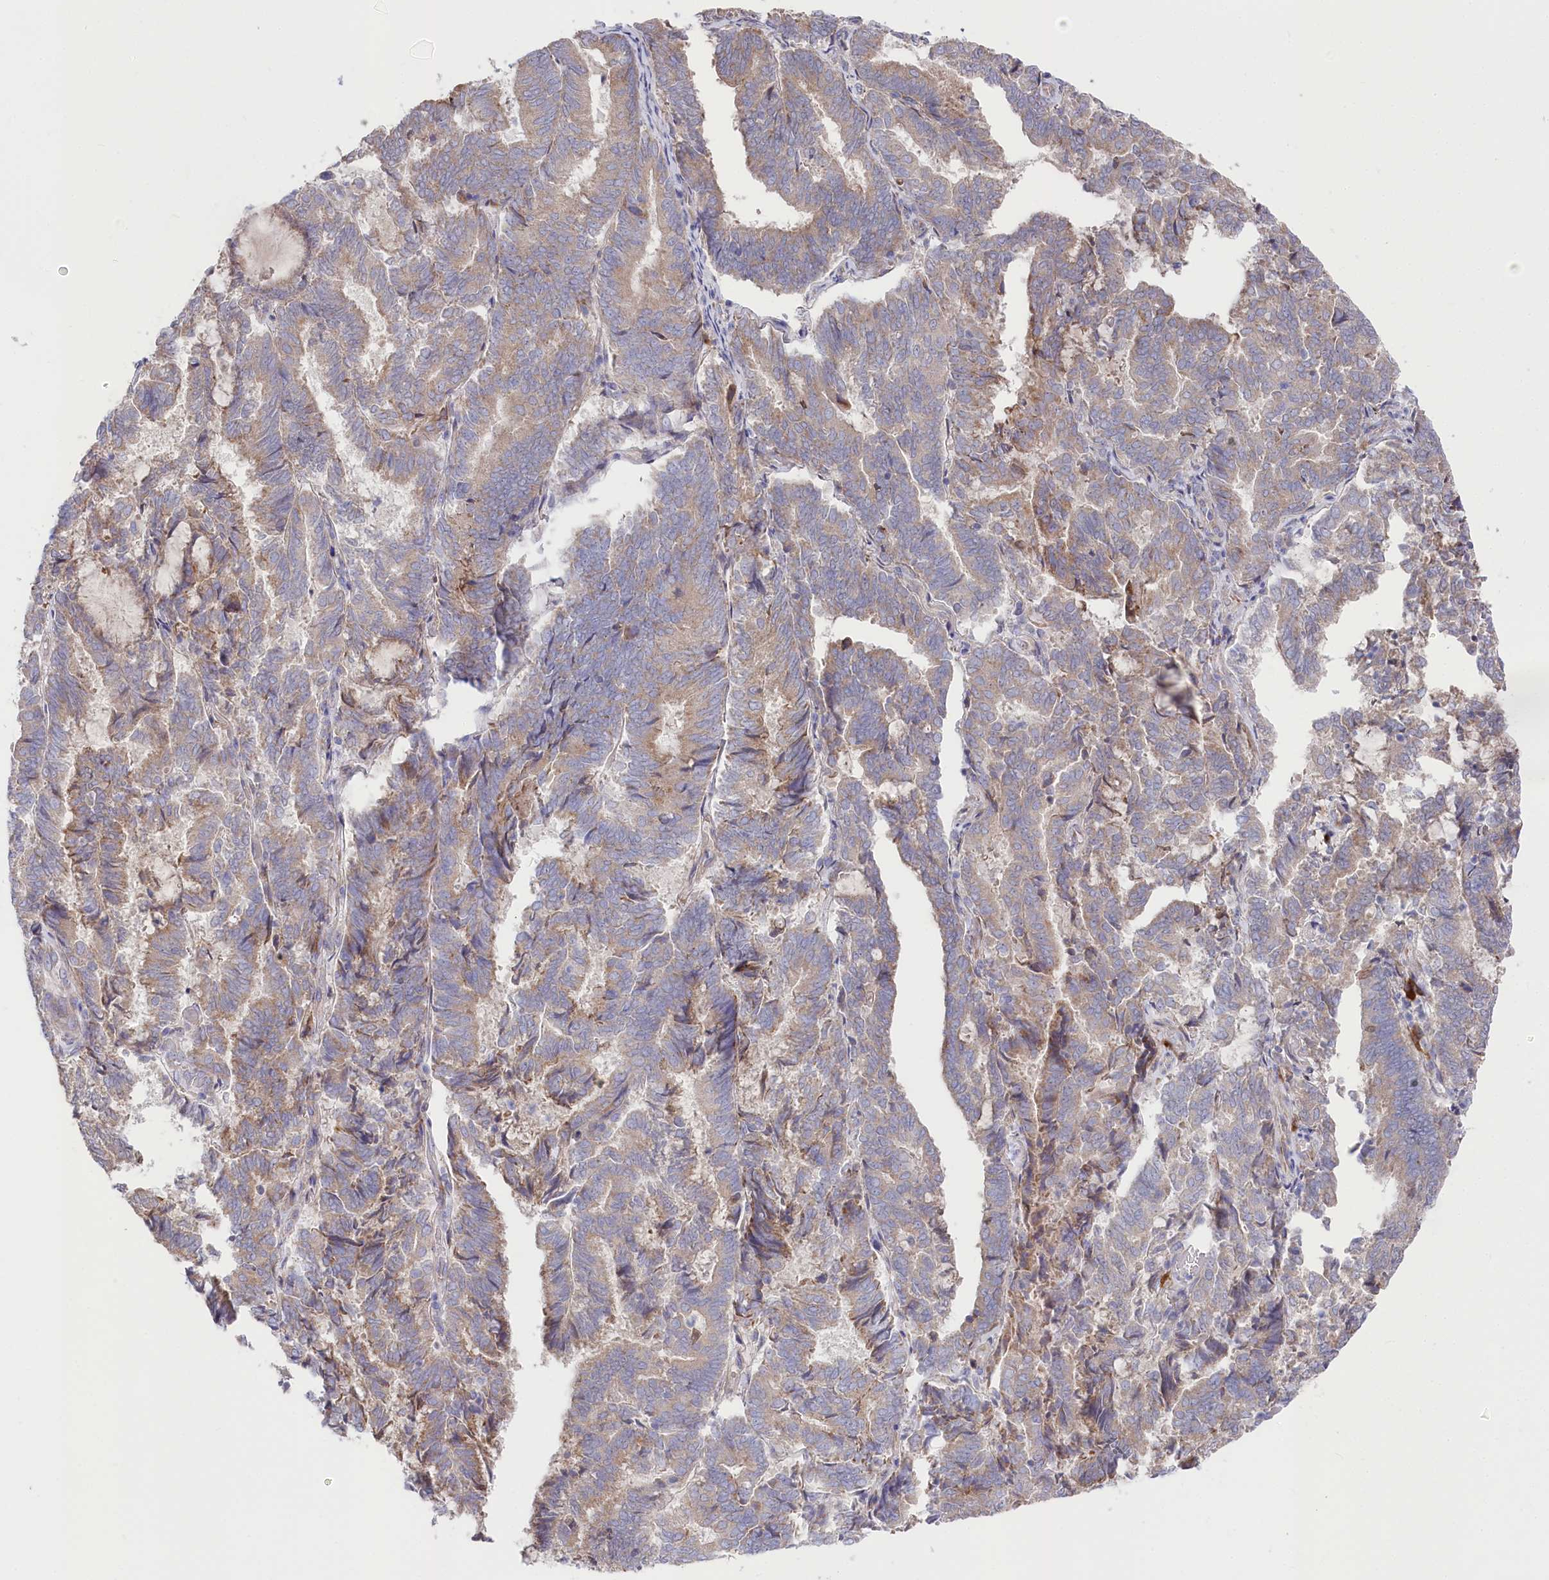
{"staining": {"intensity": "moderate", "quantity": "<25%", "location": "cytoplasmic/membranous"}, "tissue": "endometrial cancer", "cell_type": "Tumor cells", "image_type": "cancer", "snomed": [{"axis": "morphology", "description": "Adenocarcinoma, NOS"}, {"axis": "topography", "description": "Endometrium"}], "caption": "This is an image of immunohistochemistry (IHC) staining of endometrial cancer (adenocarcinoma), which shows moderate expression in the cytoplasmic/membranous of tumor cells.", "gene": "POGLUT1", "patient": {"sex": "female", "age": 80}}